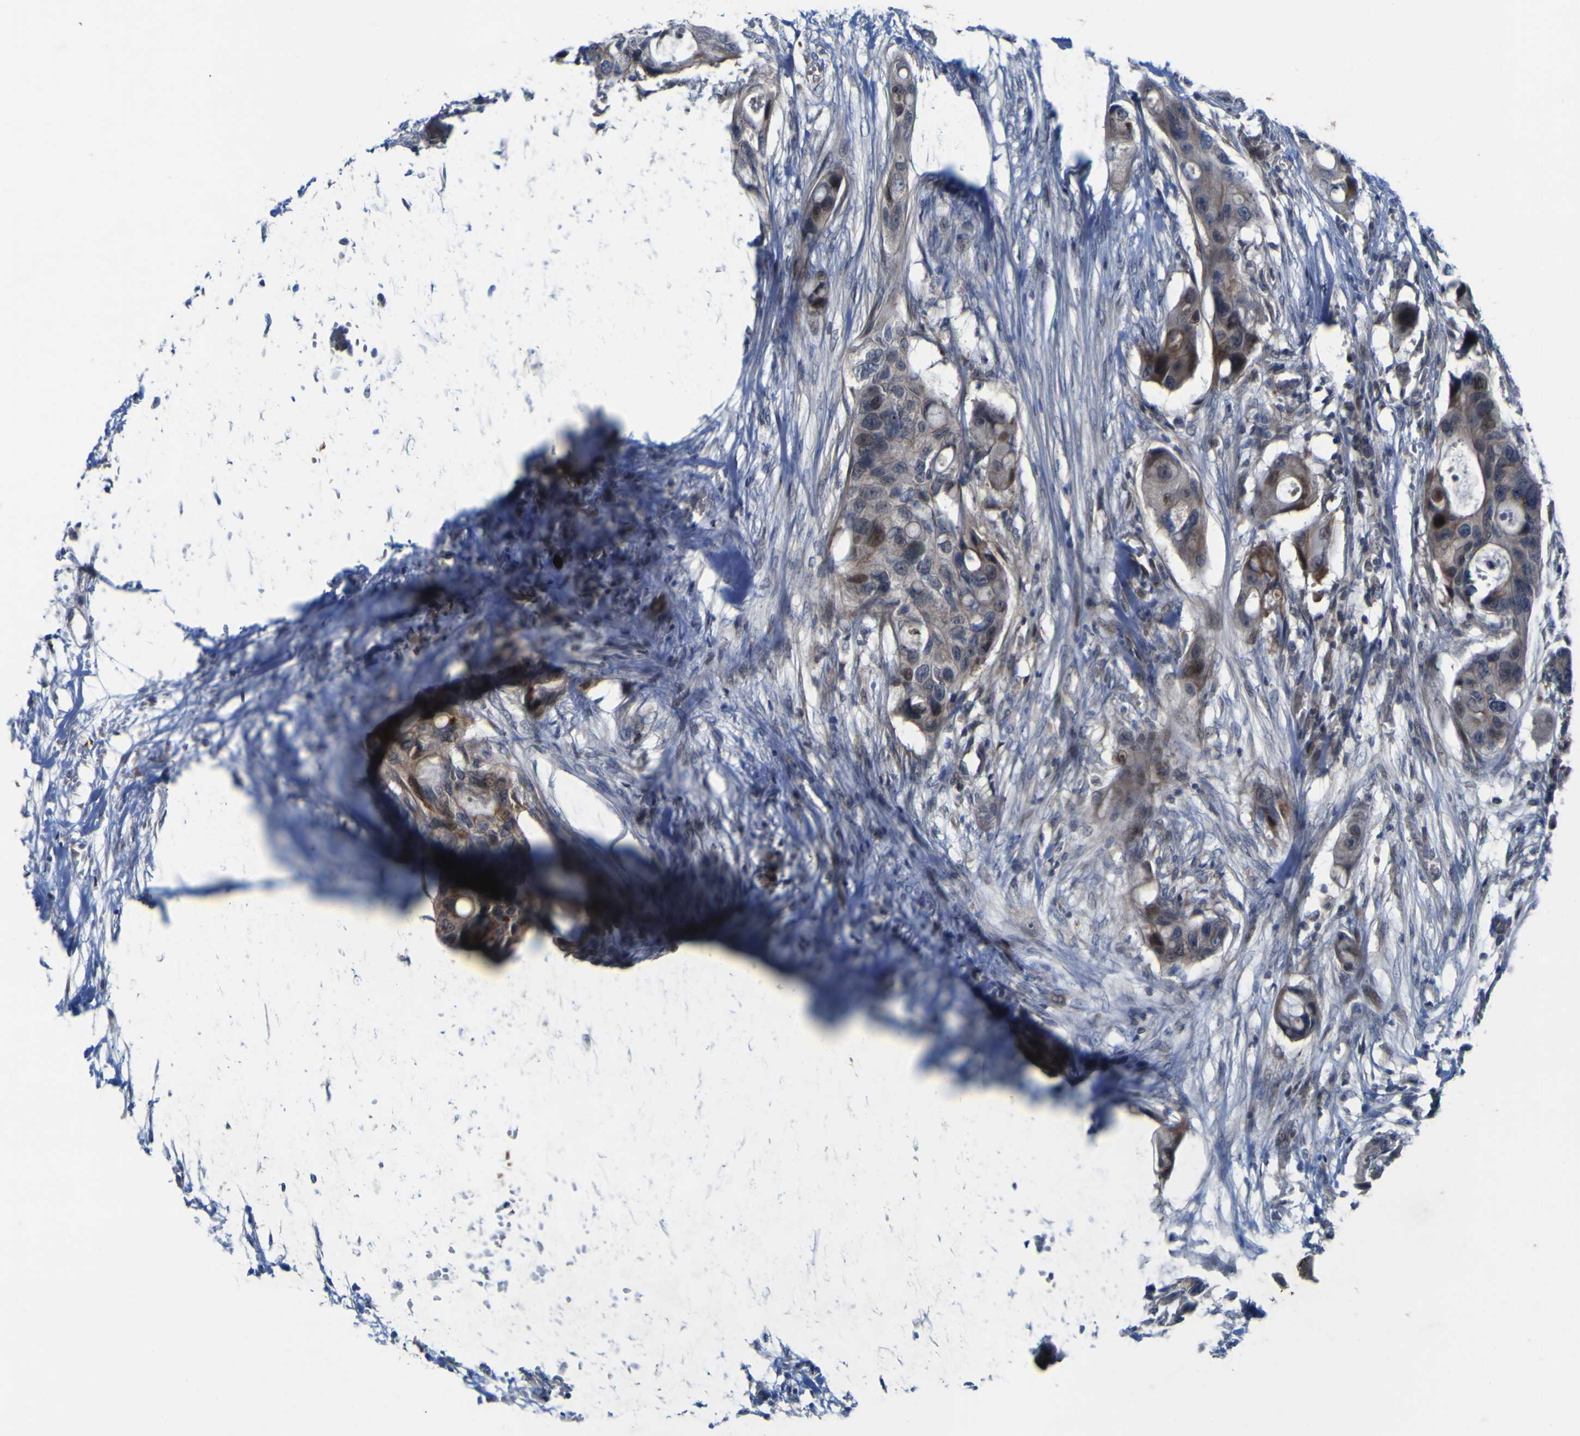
{"staining": {"intensity": "weak", "quantity": "<25%", "location": "cytoplasmic/membranous"}, "tissue": "colorectal cancer", "cell_type": "Tumor cells", "image_type": "cancer", "snomed": [{"axis": "morphology", "description": "Adenocarcinoma, NOS"}, {"axis": "topography", "description": "Colon"}], "caption": "Immunohistochemistry of adenocarcinoma (colorectal) exhibits no expression in tumor cells. (DAB (3,3'-diaminobenzidine) IHC visualized using brightfield microscopy, high magnification).", "gene": "NAV1", "patient": {"sex": "female", "age": 57}}